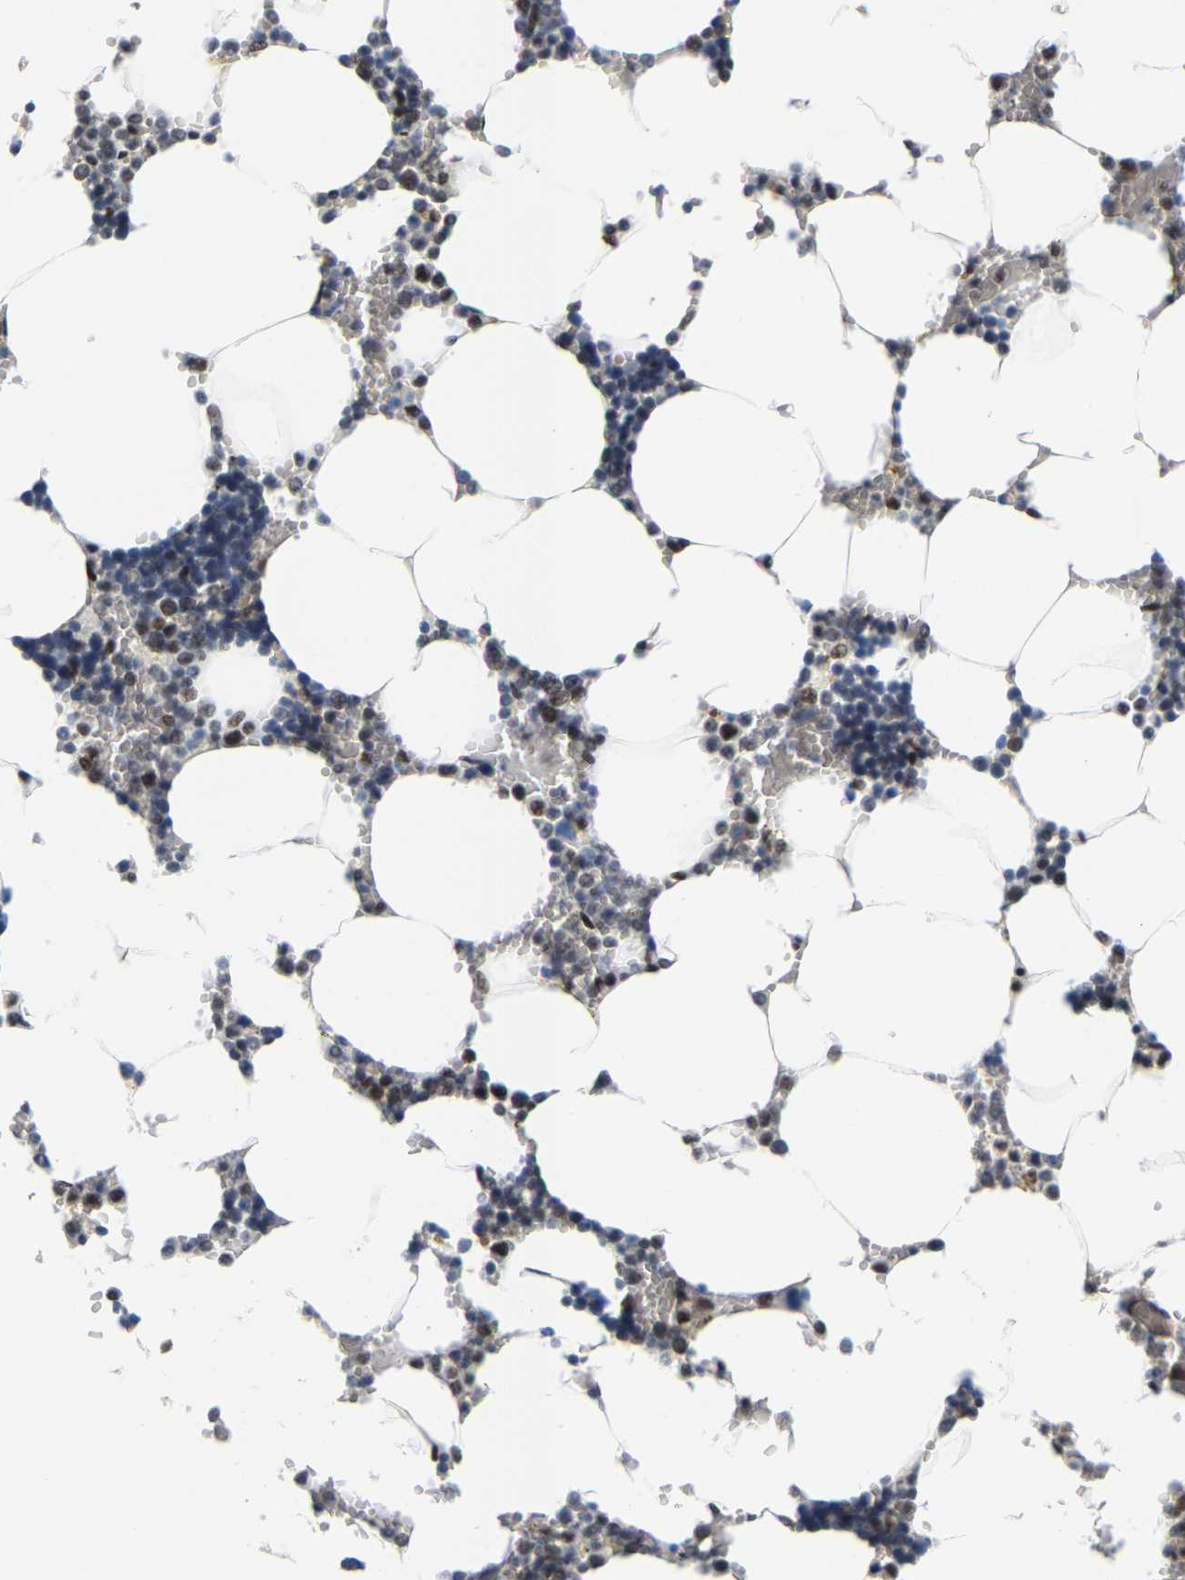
{"staining": {"intensity": "moderate", "quantity": "<25%", "location": "nuclear"}, "tissue": "bone marrow", "cell_type": "Hematopoietic cells", "image_type": "normal", "snomed": [{"axis": "morphology", "description": "Normal tissue, NOS"}, {"axis": "topography", "description": "Bone marrow"}], "caption": "A brown stain labels moderate nuclear expression of a protein in hematopoietic cells of benign human bone marrow. (IHC, brightfield microscopy, high magnification).", "gene": "FAM180A", "patient": {"sex": "male", "age": 70}}